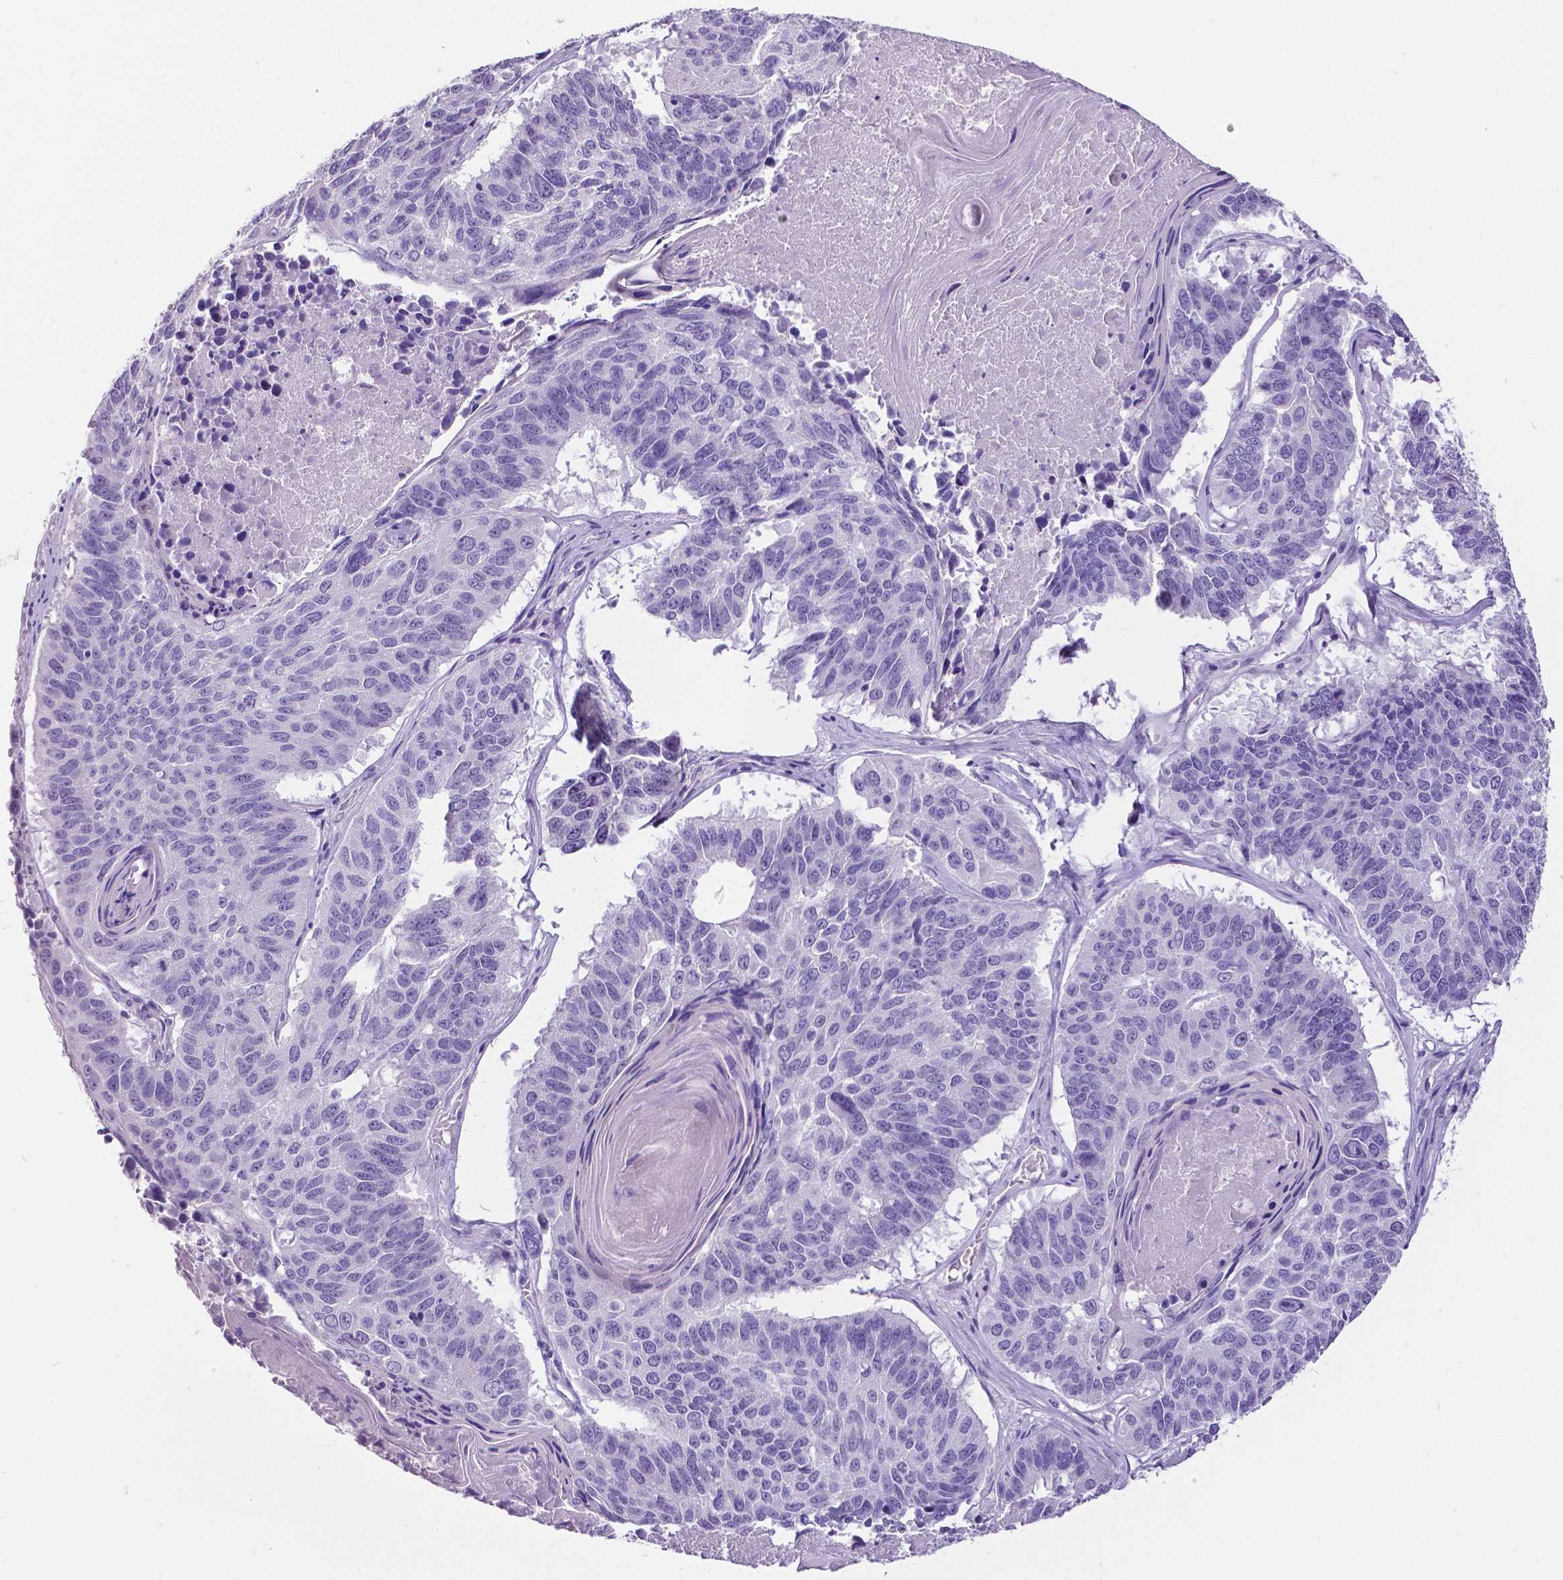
{"staining": {"intensity": "negative", "quantity": "none", "location": "none"}, "tissue": "lung cancer", "cell_type": "Tumor cells", "image_type": "cancer", "snomed": [{"axis": "morphology", "description": "Squamous cell carcinoma, NOS"}, {"axis": "topography", "description": "Lung"}], "caption": "Lung cancer stained for a protein using immunohistochemistry (IHC) demonstrates no positivity tumor cells.", "gene": "SATB2", "patient": {"sex": "male", "age": 73}}